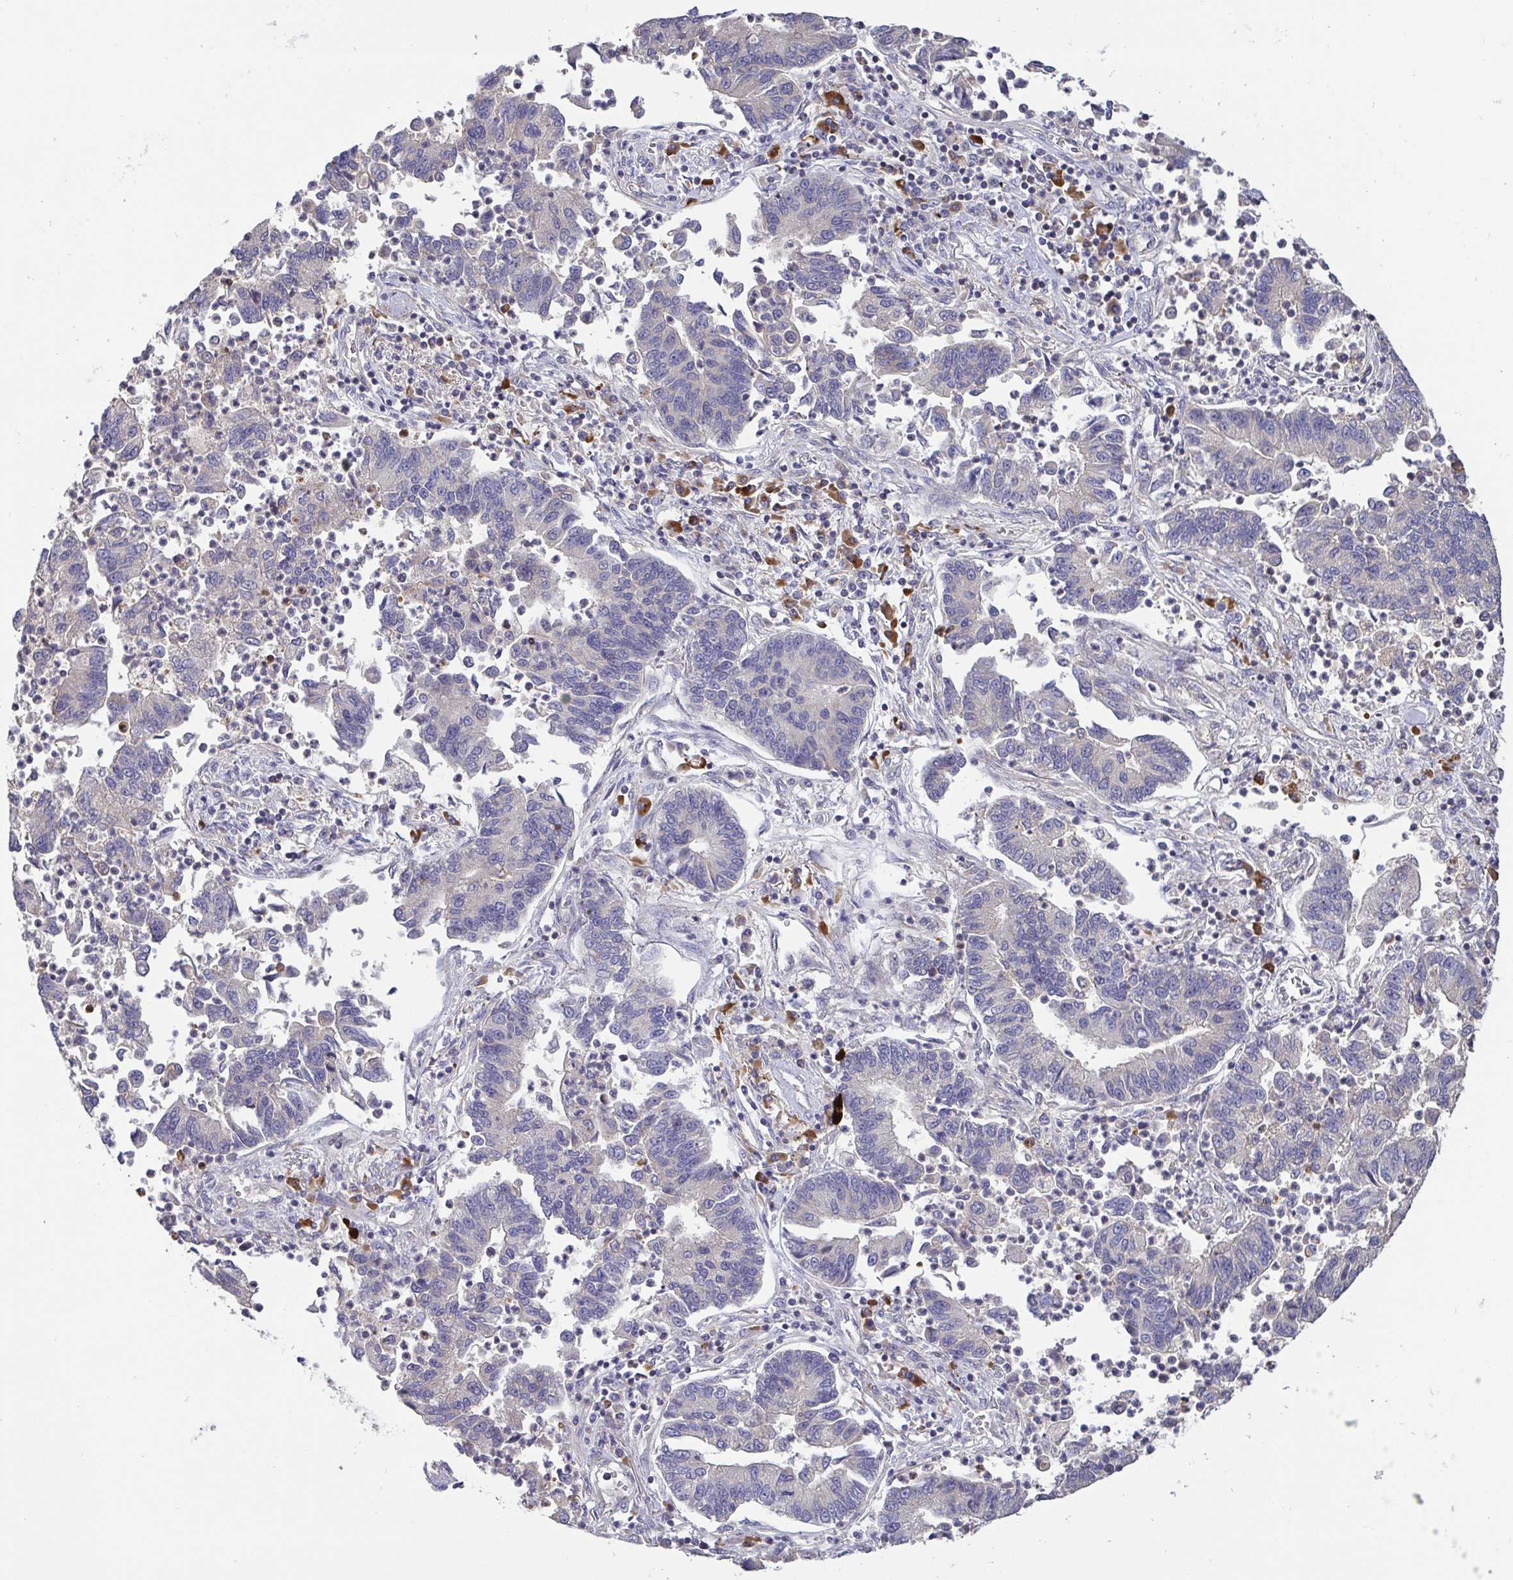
{"staining": {"intensity": "negative", "quantity": "none", "location": "none"}, "tissue": "lung cancer", "cell_type": "Tumor cells", "image_type": "cancer", "snomed": [{"axis": "morphology", "description": "Adenocarcinoma, NOS"}, {"axis": "topography", "description": "Lung"}], "caption": "Immunohistochemistry (IHC) micrograph of lung adenocarcinoma stained for a protein (brown), which reveals no expression in tumor cells.", "gene": "OSBPL7", "patient": {"sex": "female", "age": 57}}